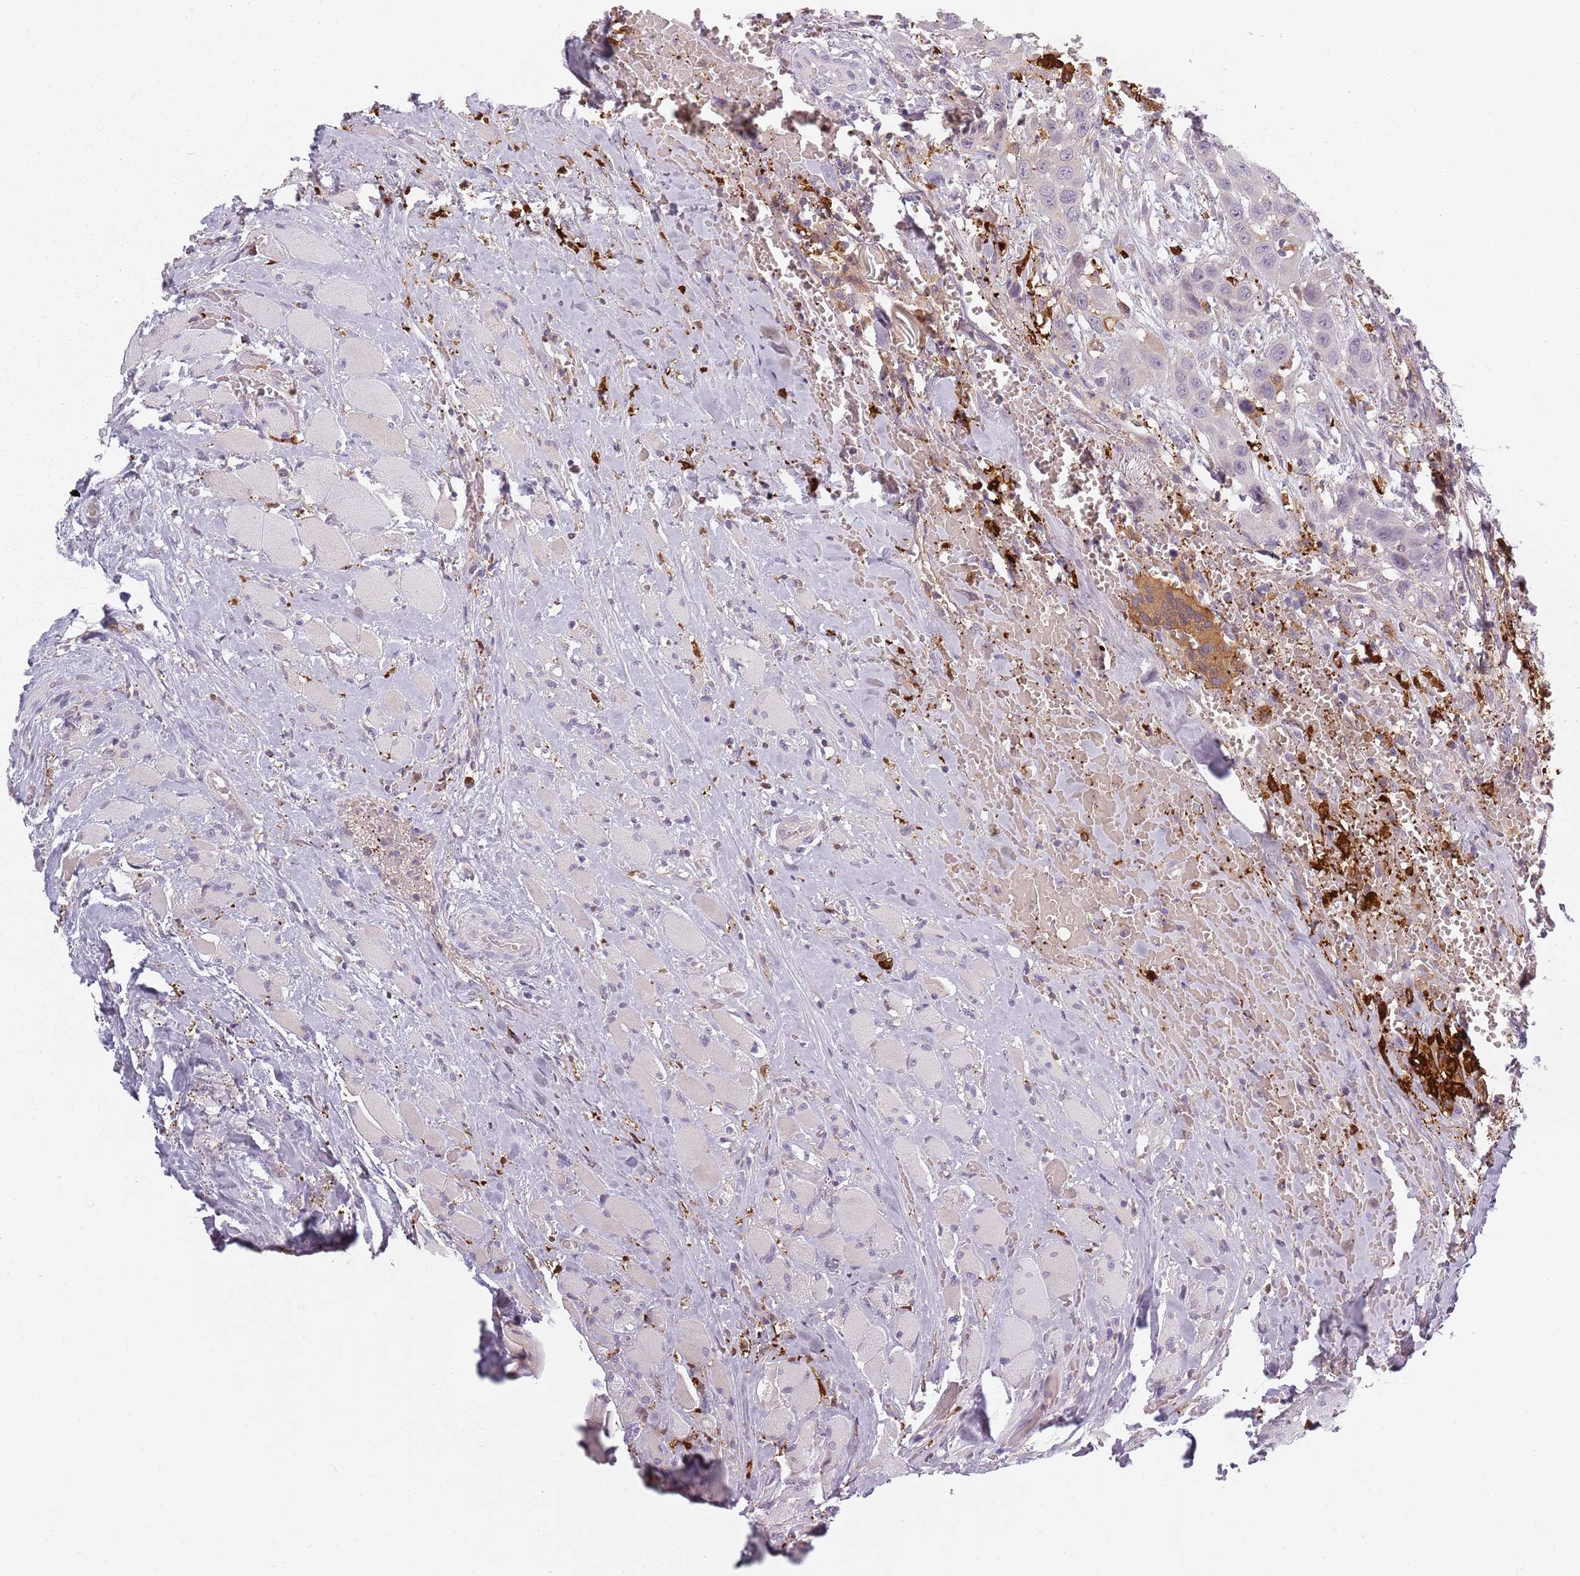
{"staining": {"intensity": "negative", "quantity": "none", "location": "none"}, "tissue": "head and neck cancer", "cell_type": "Tumor cells", "image_type": "cancer", "snomed": [{"axis": "morphology", "description": "Squamous cell carcinoma, NOS"}, {"axis": "topography", "description": "Head-Neck"}], "caption": "Tumor cells are negative for protein expression in human squamous cell carcinoma (head and neck).", "gene": "CC2D2B", "patient": {"sex": "male", "age": 81}}